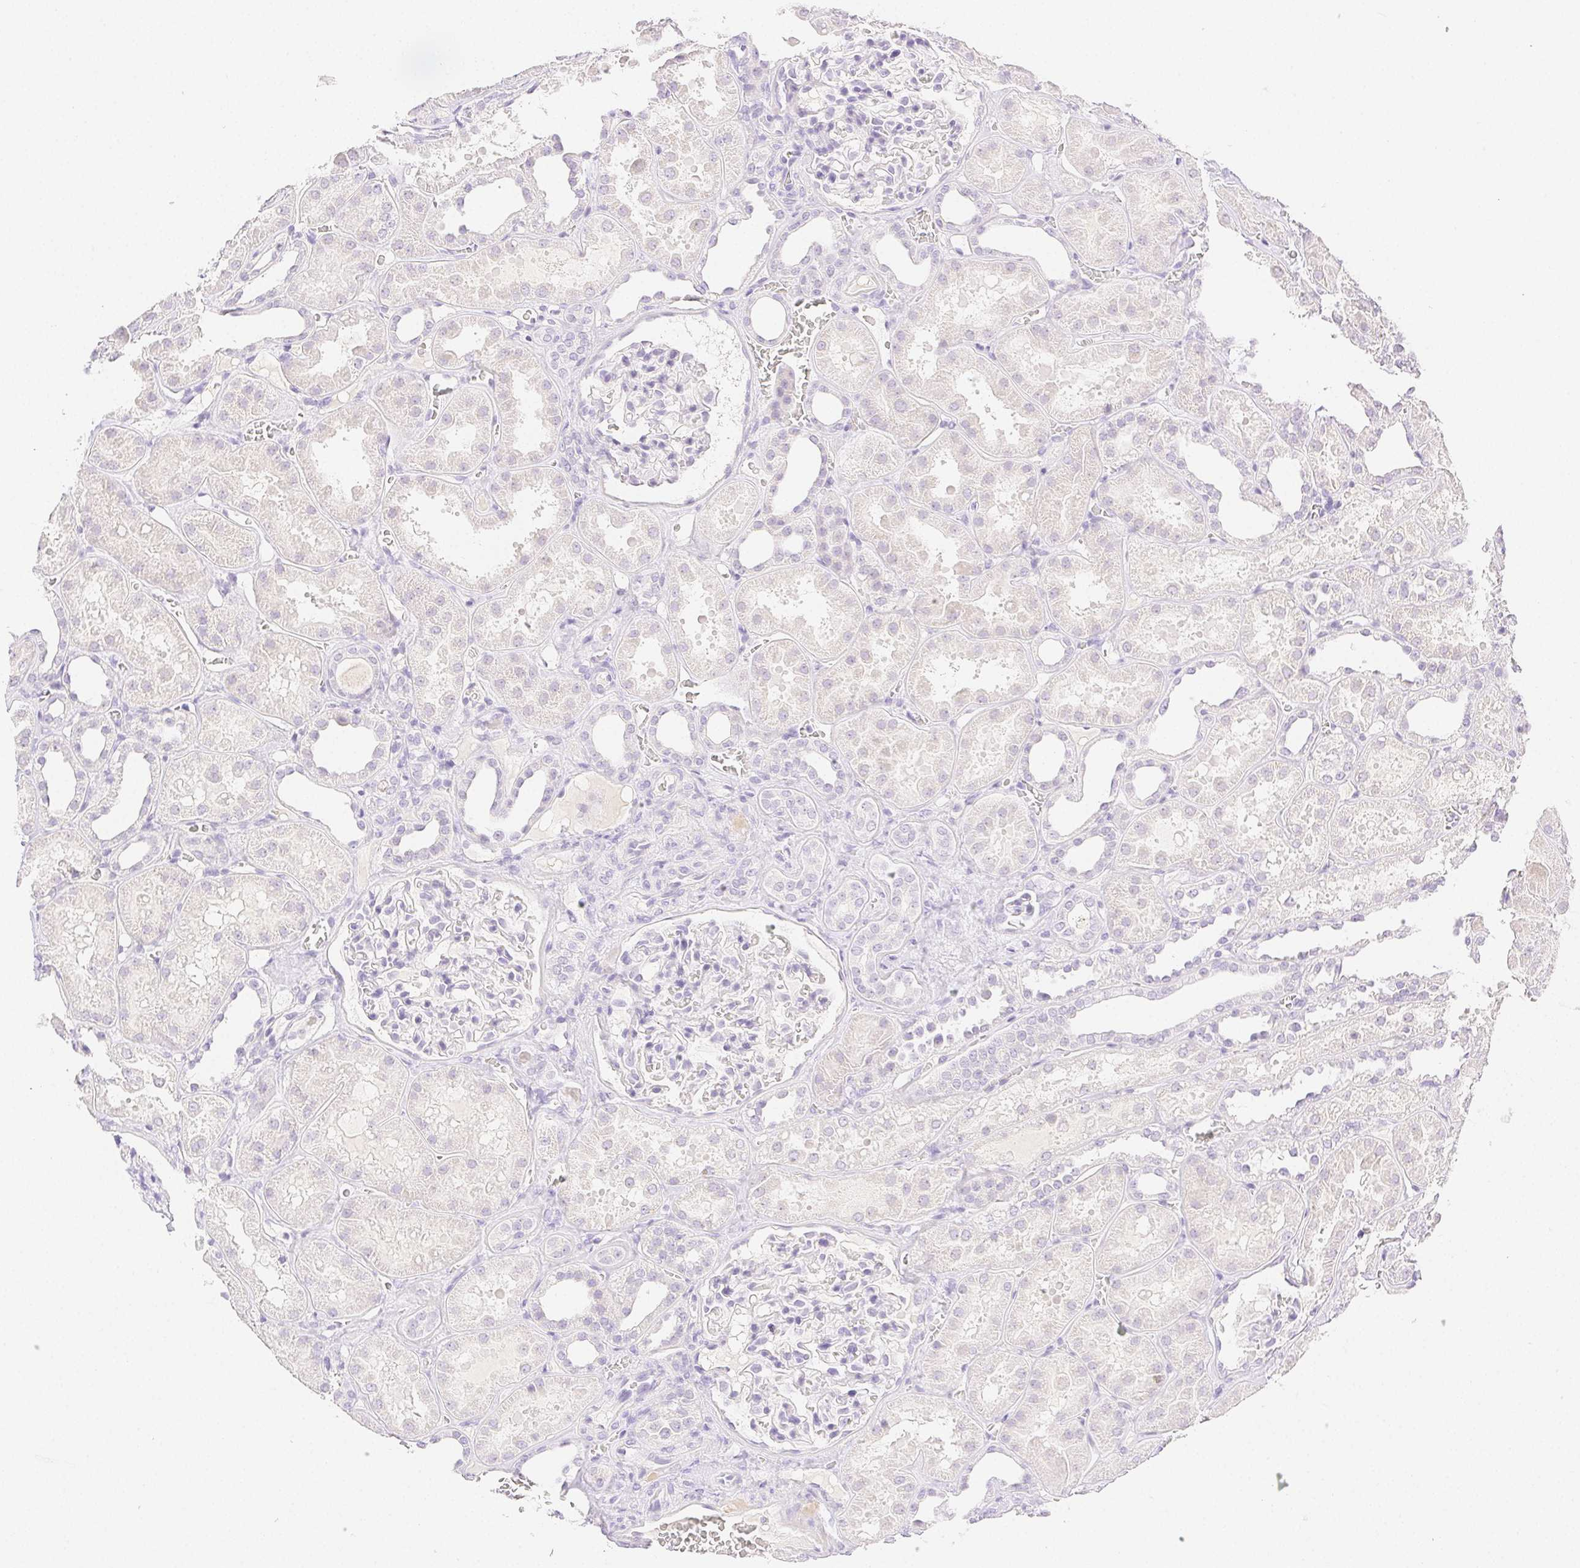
{"staining": {"intensity": "negative", "quantity": "none", "location": "none"}, "tissue": "kidney", "cell_type": "Cells in glomeruli", "image_type": "normal", "snomed": [{"axis": "morphology", "description": "Normal tissue, NOS"}, {"axis": "topography", "description": "Kidney"}], "caption": "Cells in glomeruli are negative for protein expression in benign human kidney. The staining was performed using DAB (3,3'-diaminobenzidine) to visualize the protein expression in brown, while the nuclei were stained in blue with hematoxylin (Magnification: 20x).", "gene": "SPACA4", "patient": {"sex": "female", "age": 41}}